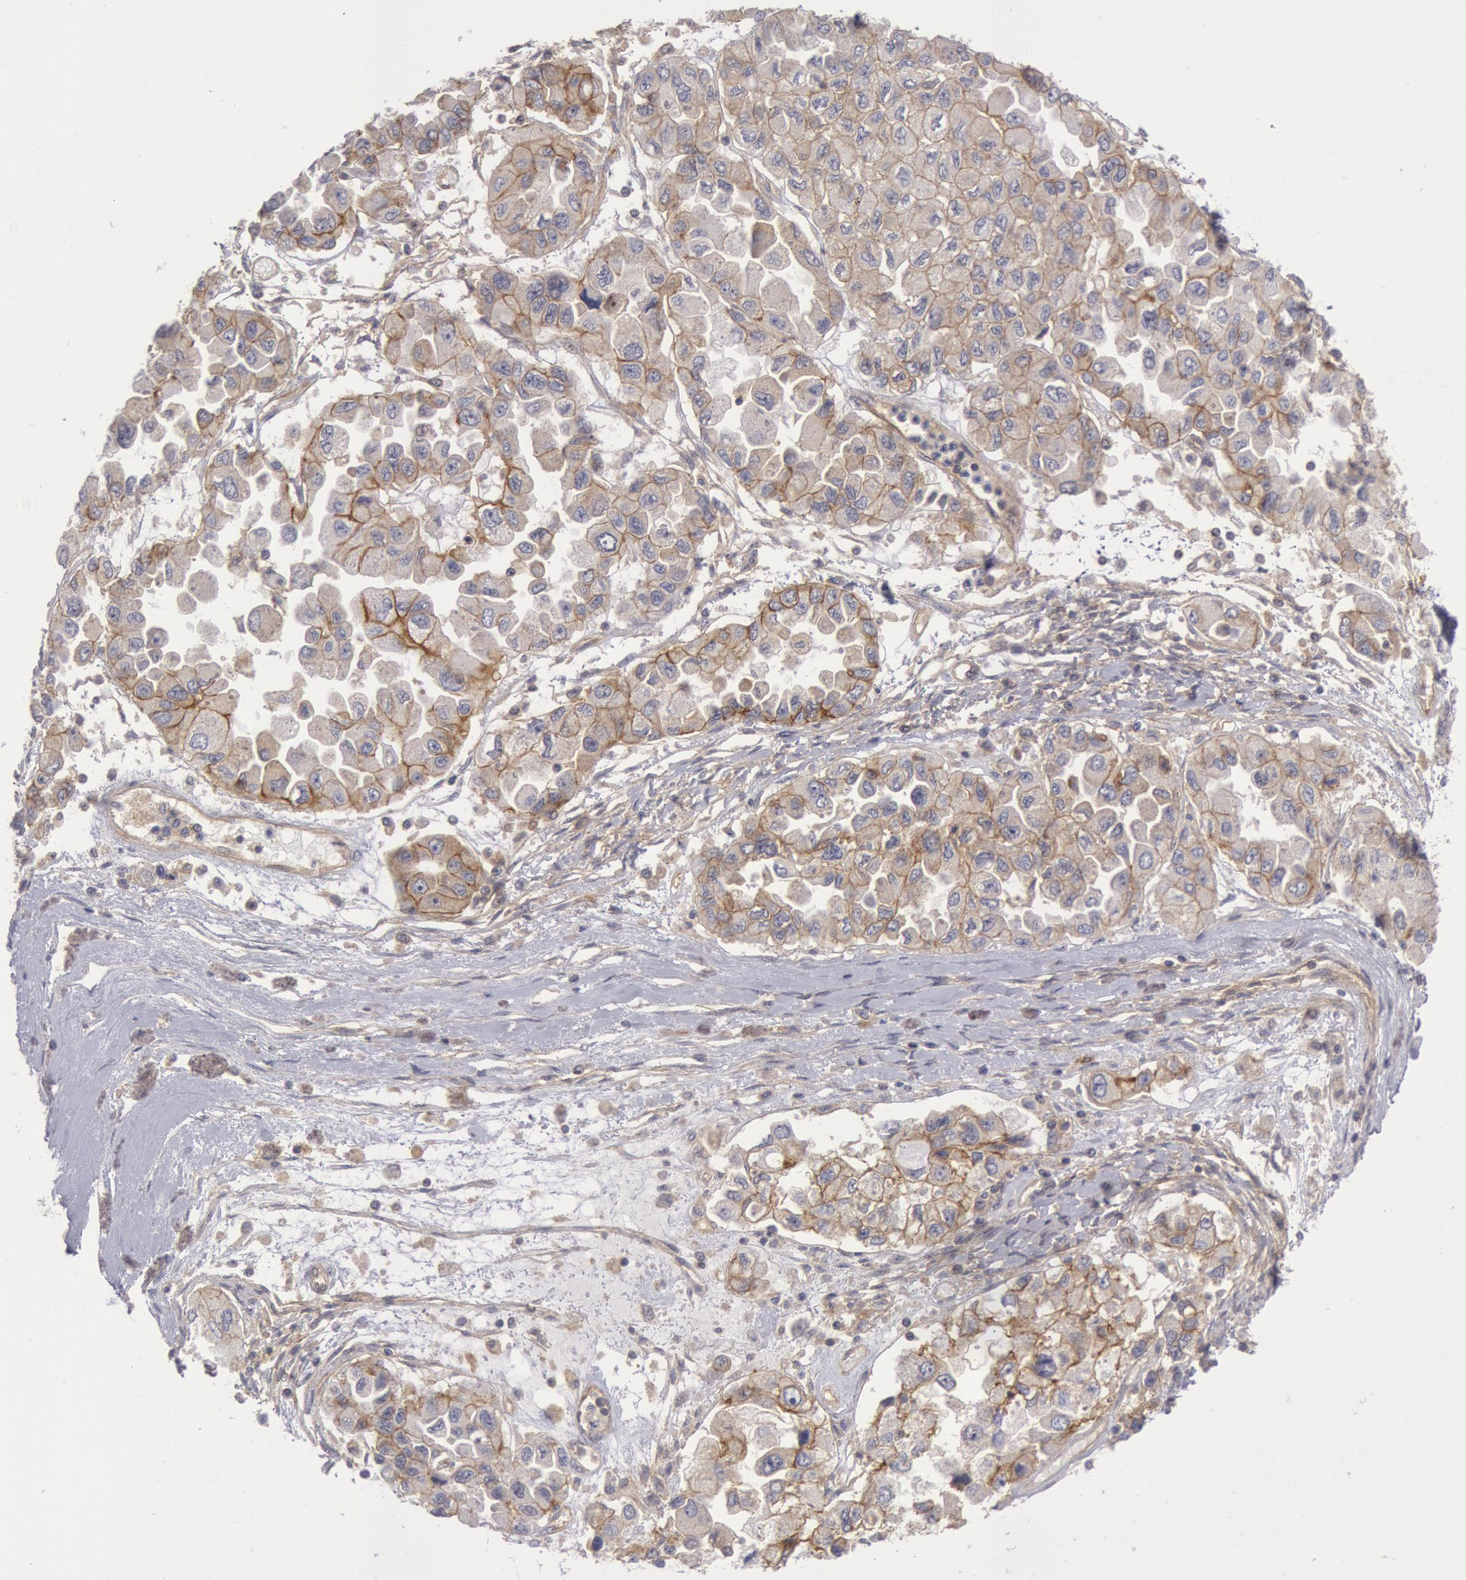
{"staining": {"intensity": "moderate", "quantity": ">75%", "location": "cytoplasmic/membranous"}, "tissue": "ovarian cancer", "cell_type": "Tumor cells", "image_type": "cancer", "snomed": [{"axis": "morphology", "description": "Cystadenocarcinoma, serous, NOS"}, {"axis": "topography", "description": "Ovary"}], "caption": "Immunohistochemical staining of human ovarian cancer (serous cystadenocarcinoma) displays moderate cytoplasmic/membranous protein expression in approximately >75% of tumor cells.", "gene": "STX4", "patient": {"sex": "female", "age": 84}}